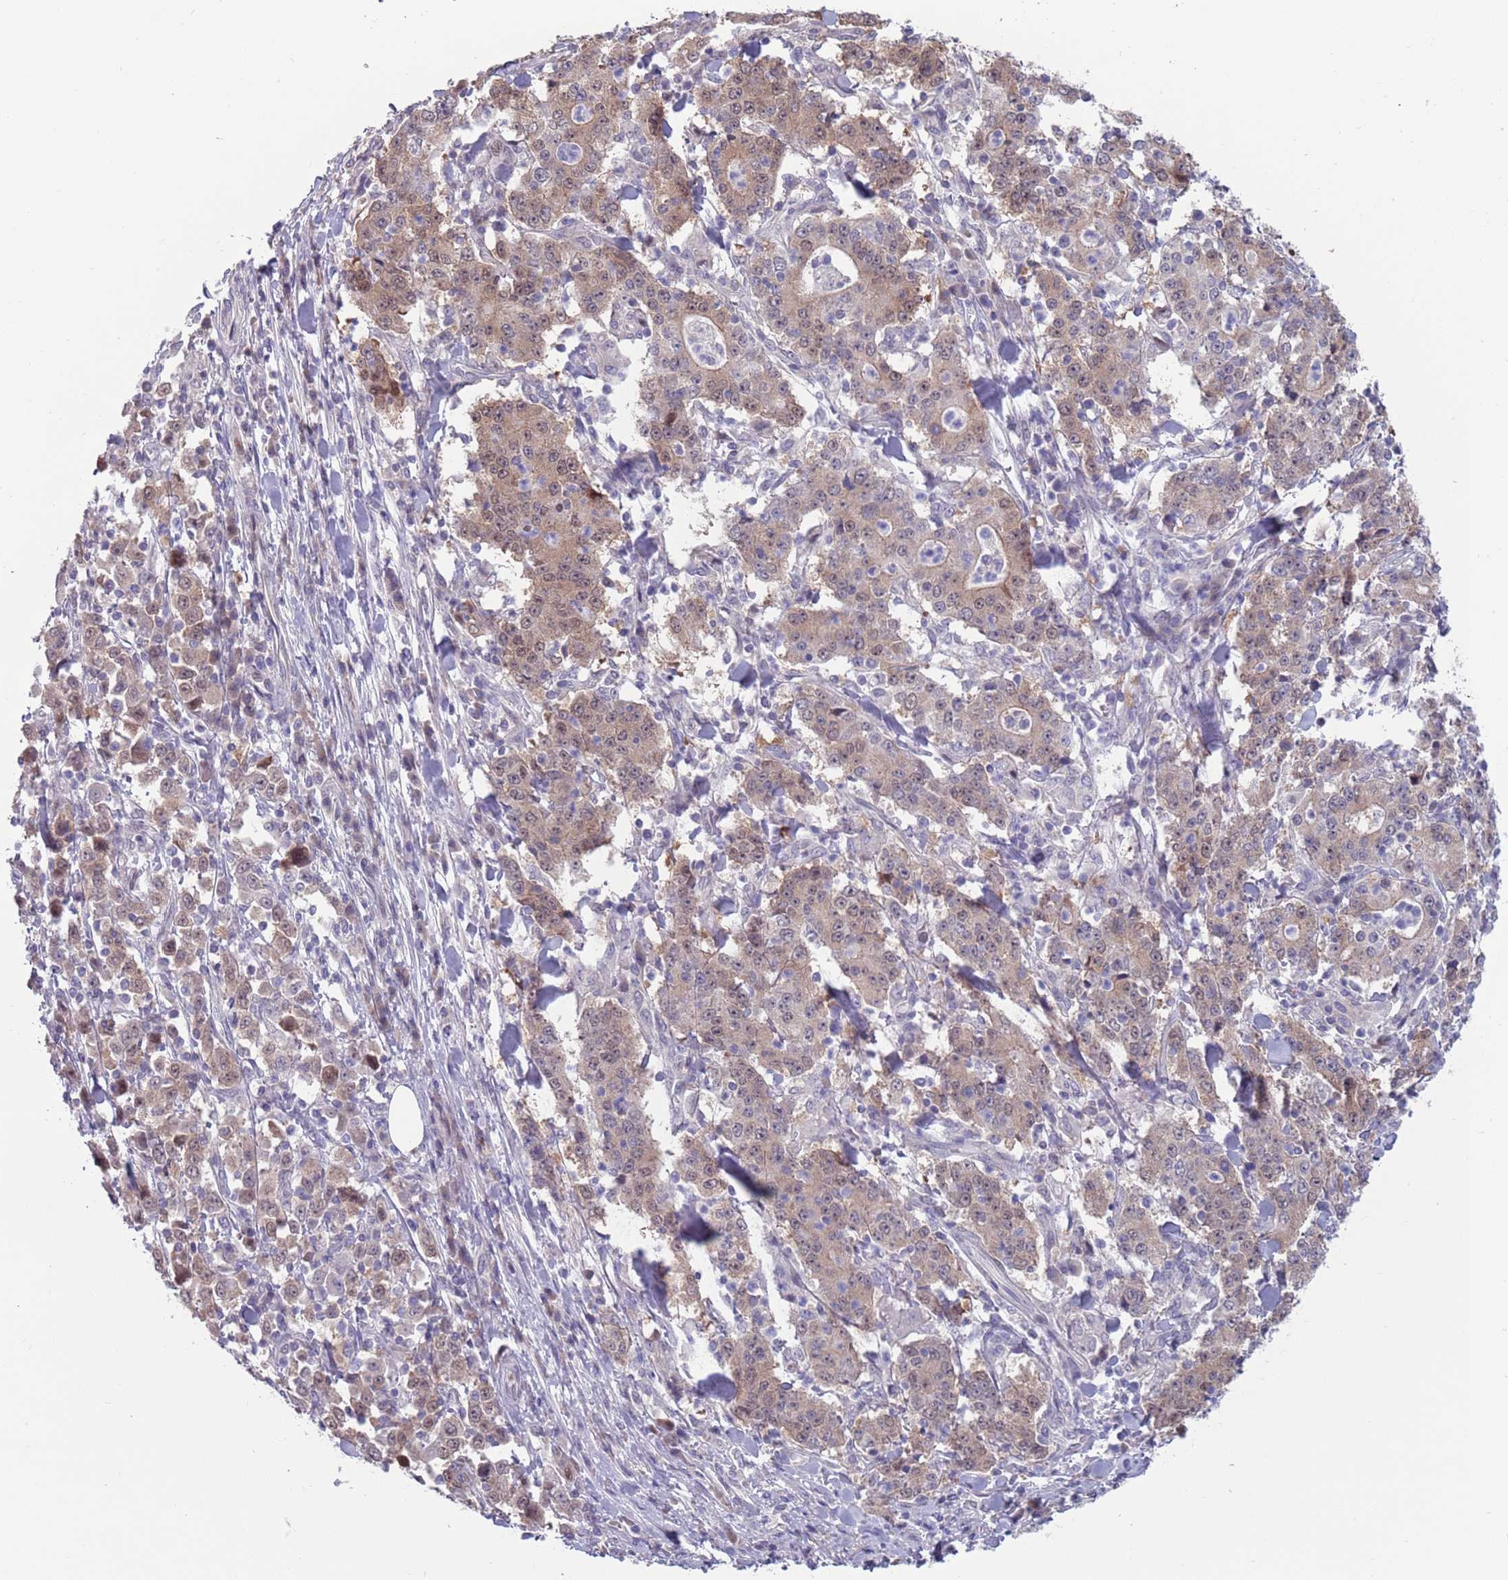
{"staining": {"intensity": "weak", "quantity": ">75%", "location": "cytoplasmic/membranous,nuclear"}, "tissue": "stomach cancer", "cell_type": "Tumor cells", "image_type": "cancer", "snomed": [{"axis": "morphology", "description": "Normal tissue, NOS"}, {"axis": "morphology", "description": "Adenocarcinoma, NOS"}, {"axis": "topography", "description": "Stomach, upper"}, {"axis": "topography", "description": "Stomach"}], "caption": "Immunohistochemical staining of human stomach cancer displays weak cytoplasmic/membranous and nuclear protein positivity in about >75% of tumor cells.", "gene": "CLNS1A", "patient": {"sex": "male", "age": 59}}